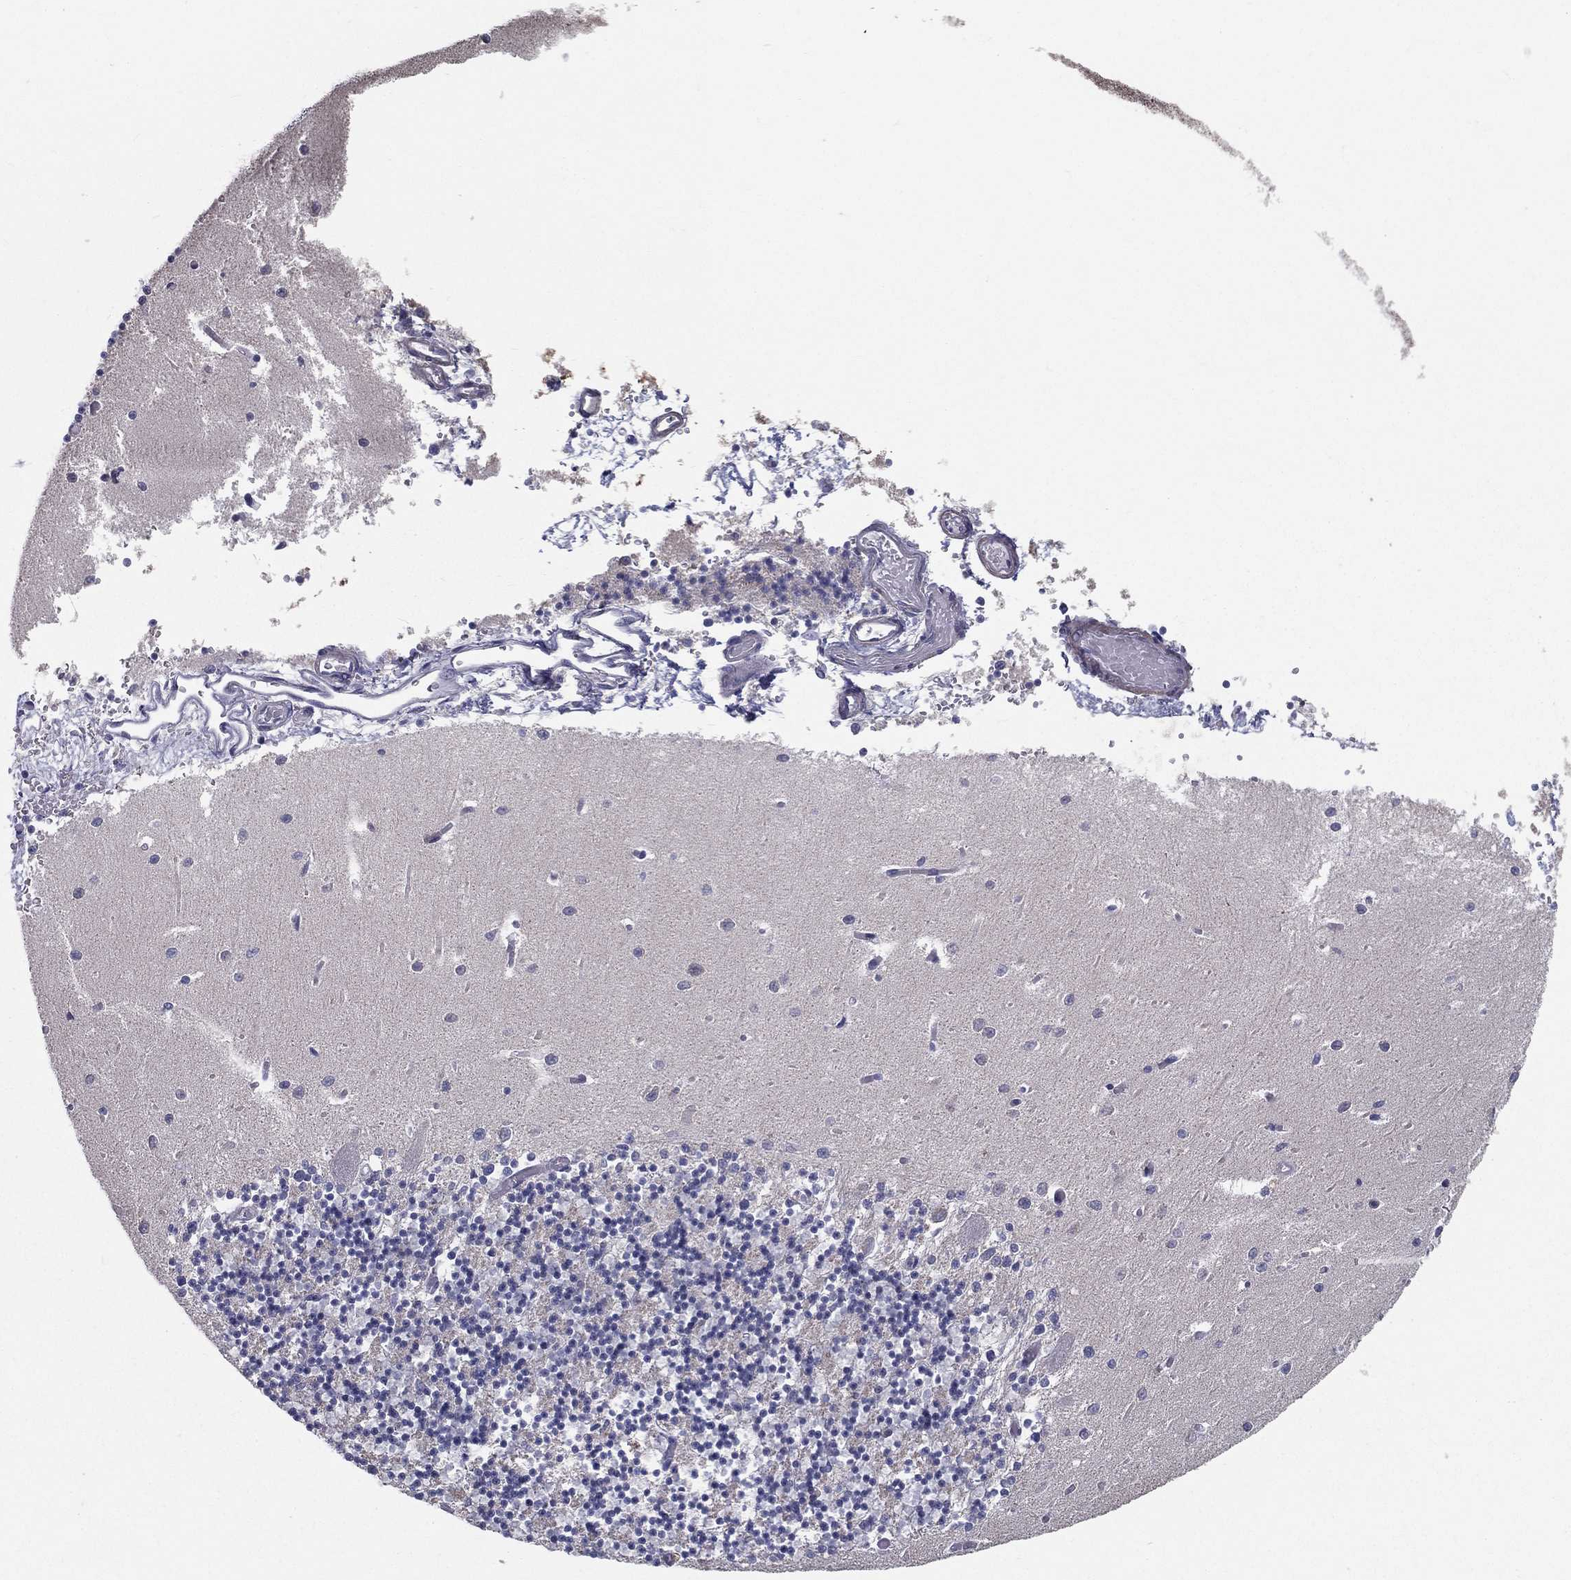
{"staining": {"intensity": "negative", "quantity": "none", "location": "none"}, "tissue": "cerebellum", "cell_type": "Cells in granular layer", "image_type": "normal", "snomed": [{"axis": "morphology", "description": "Normal tissue, NOS"}, {"axis": "topography", "description": "Cerebellum"}], "caption": "This is a micrograph of IHC staining of normal cerebellum, which shows no staining in cells in granular layer. (DAB (3,3'-diaminobenzidine) IHC visualized using brightfield microscopy, high magnification).", "gene": "PCSK1", "patient": {"sex": "female", "age": 64}}